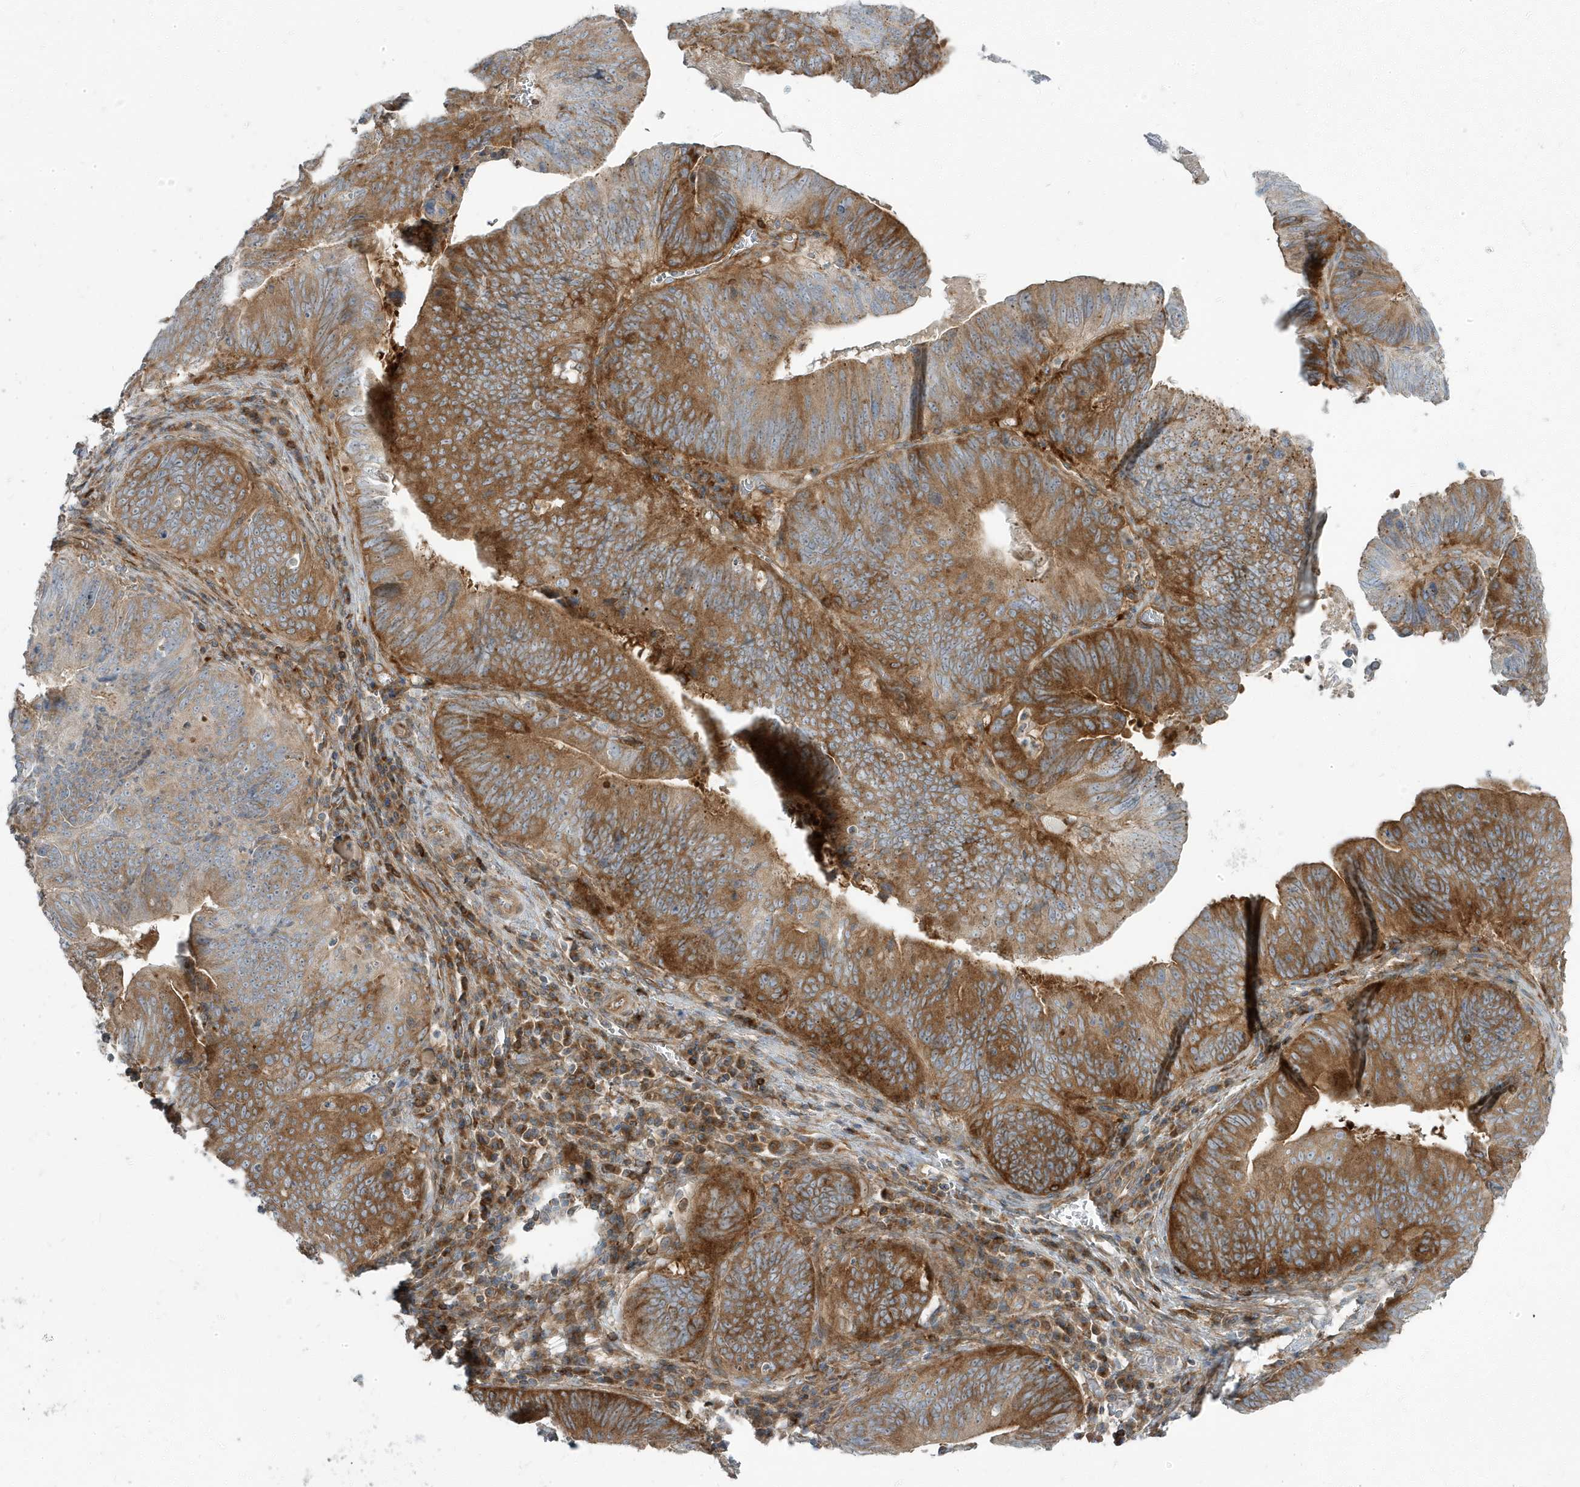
{"staining": {"intensity": "strong", "quantity": "25%-75%", "location": "cytoplasmic/membranous"}, "tissue": "pancreatic cancer", "cell_type": "Tumor cells", "image_type": "cancer", "snomed": [{"axis": "morphology", "description": "Adenocarcinoma, NOS"}, {"axis": "topography", "description": "Pancreas"}], "caption": "Pancreatic cancer was stained to show a protein in brown. There is high levels of strong cytoplasmic/membranous staining in approximately 25%-75% of tumor cells.", "gene": "STAM", "patient": {"sex": "male", "age": 63}}